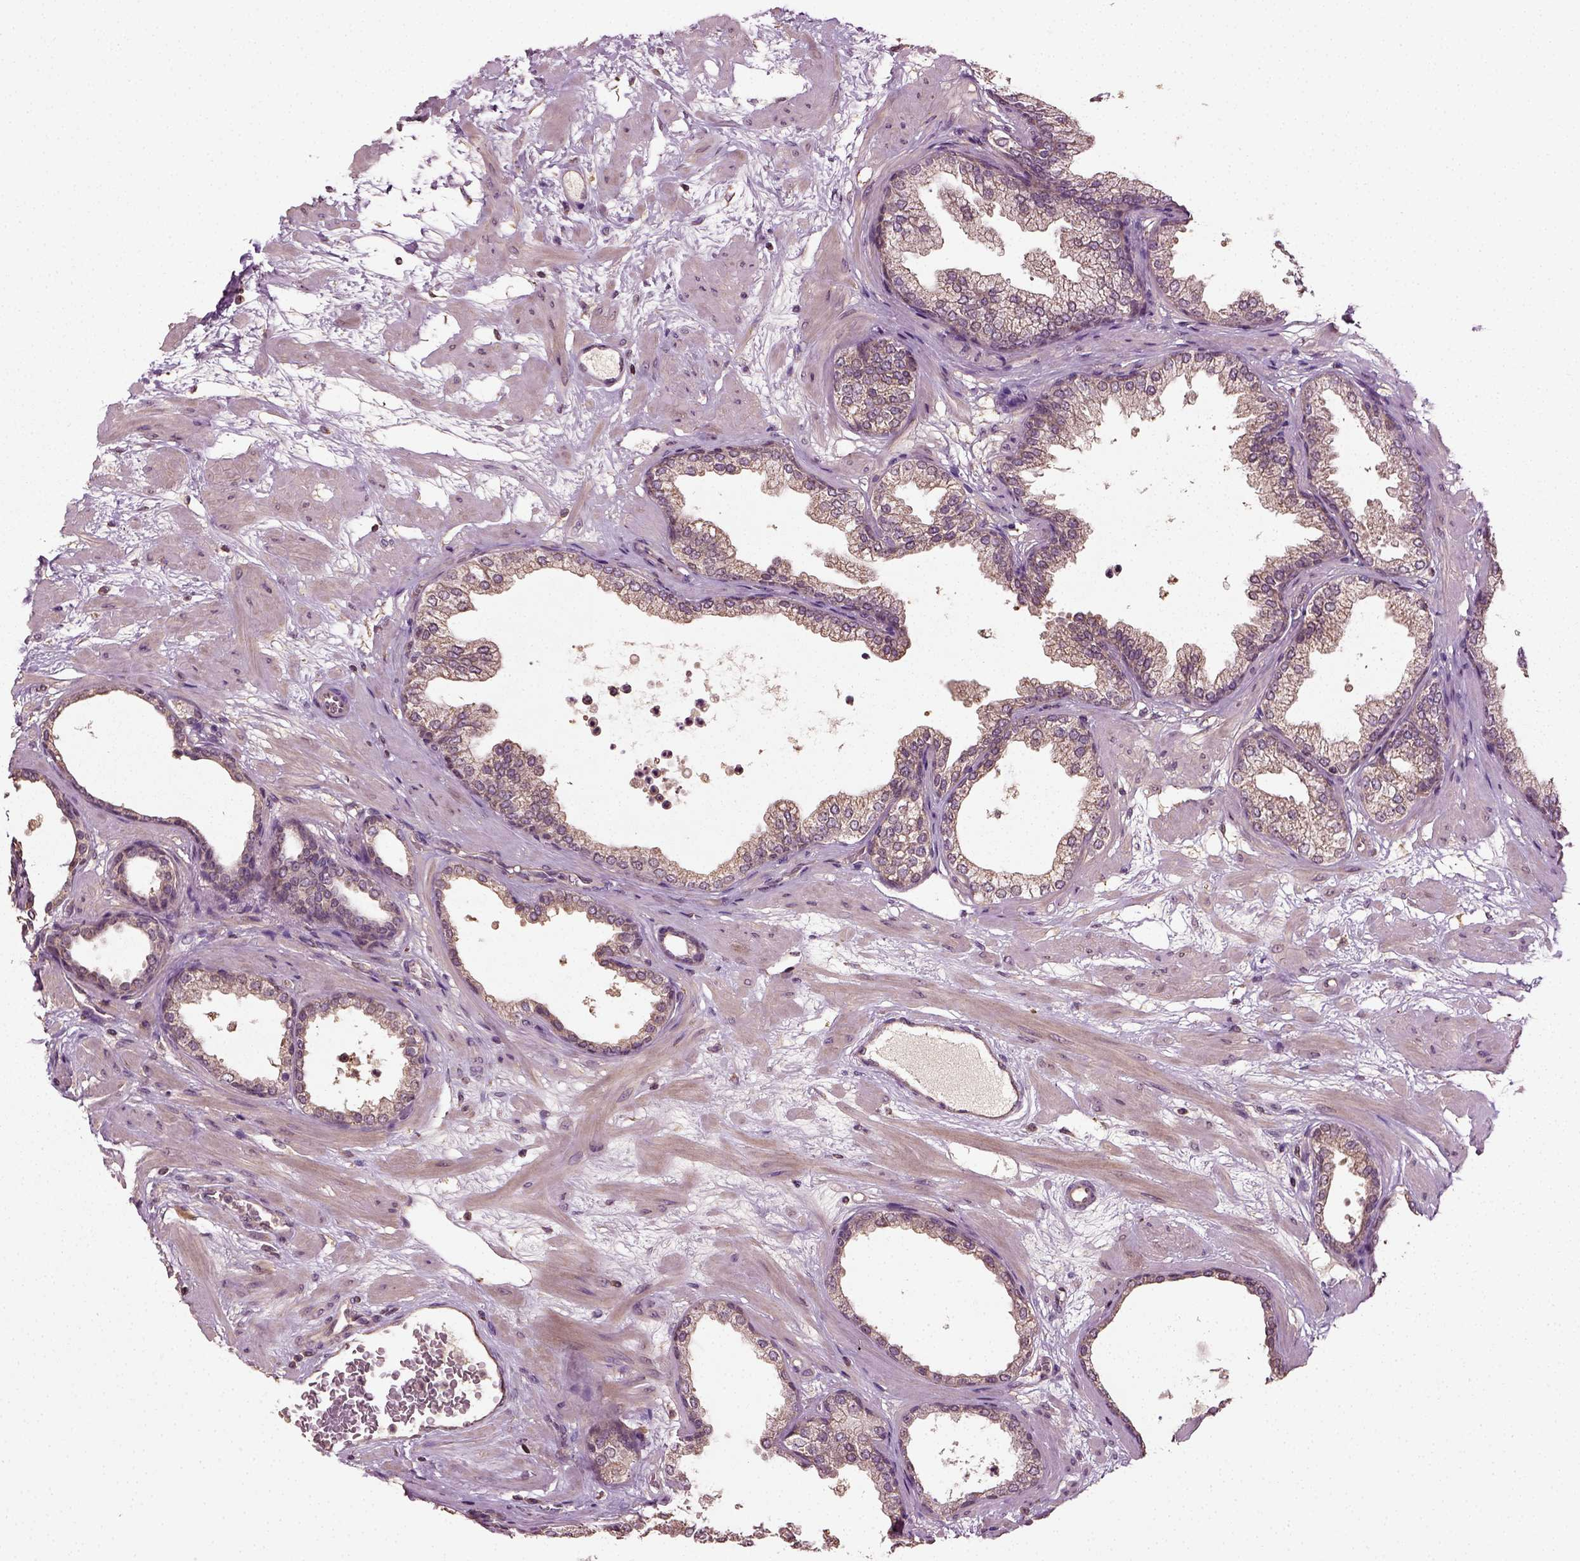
{"staining": {"intensity": "moderate", "quantity": "25%-75%", "location": "cytoplasmic/membranous"}, "tissue": "prostate", "cell_type": "Glandular cells", "image_type": "normal", "snomed": [{"axis": "morphology", "description": "Normal tissue, NOS"}, {"axis": "topography", "description": "Prostate"}], "caption": "Brown immunohistochemical staining in normal human prostate demonstrates moderate cytoplasmic/membranous positivity in about 25%-75% of glandular cells. The protein of interest is shown in brown color, while the nuclei are stained blue.", "gene": "ERV3", "patient": {"sex": "male", "age": 37}}